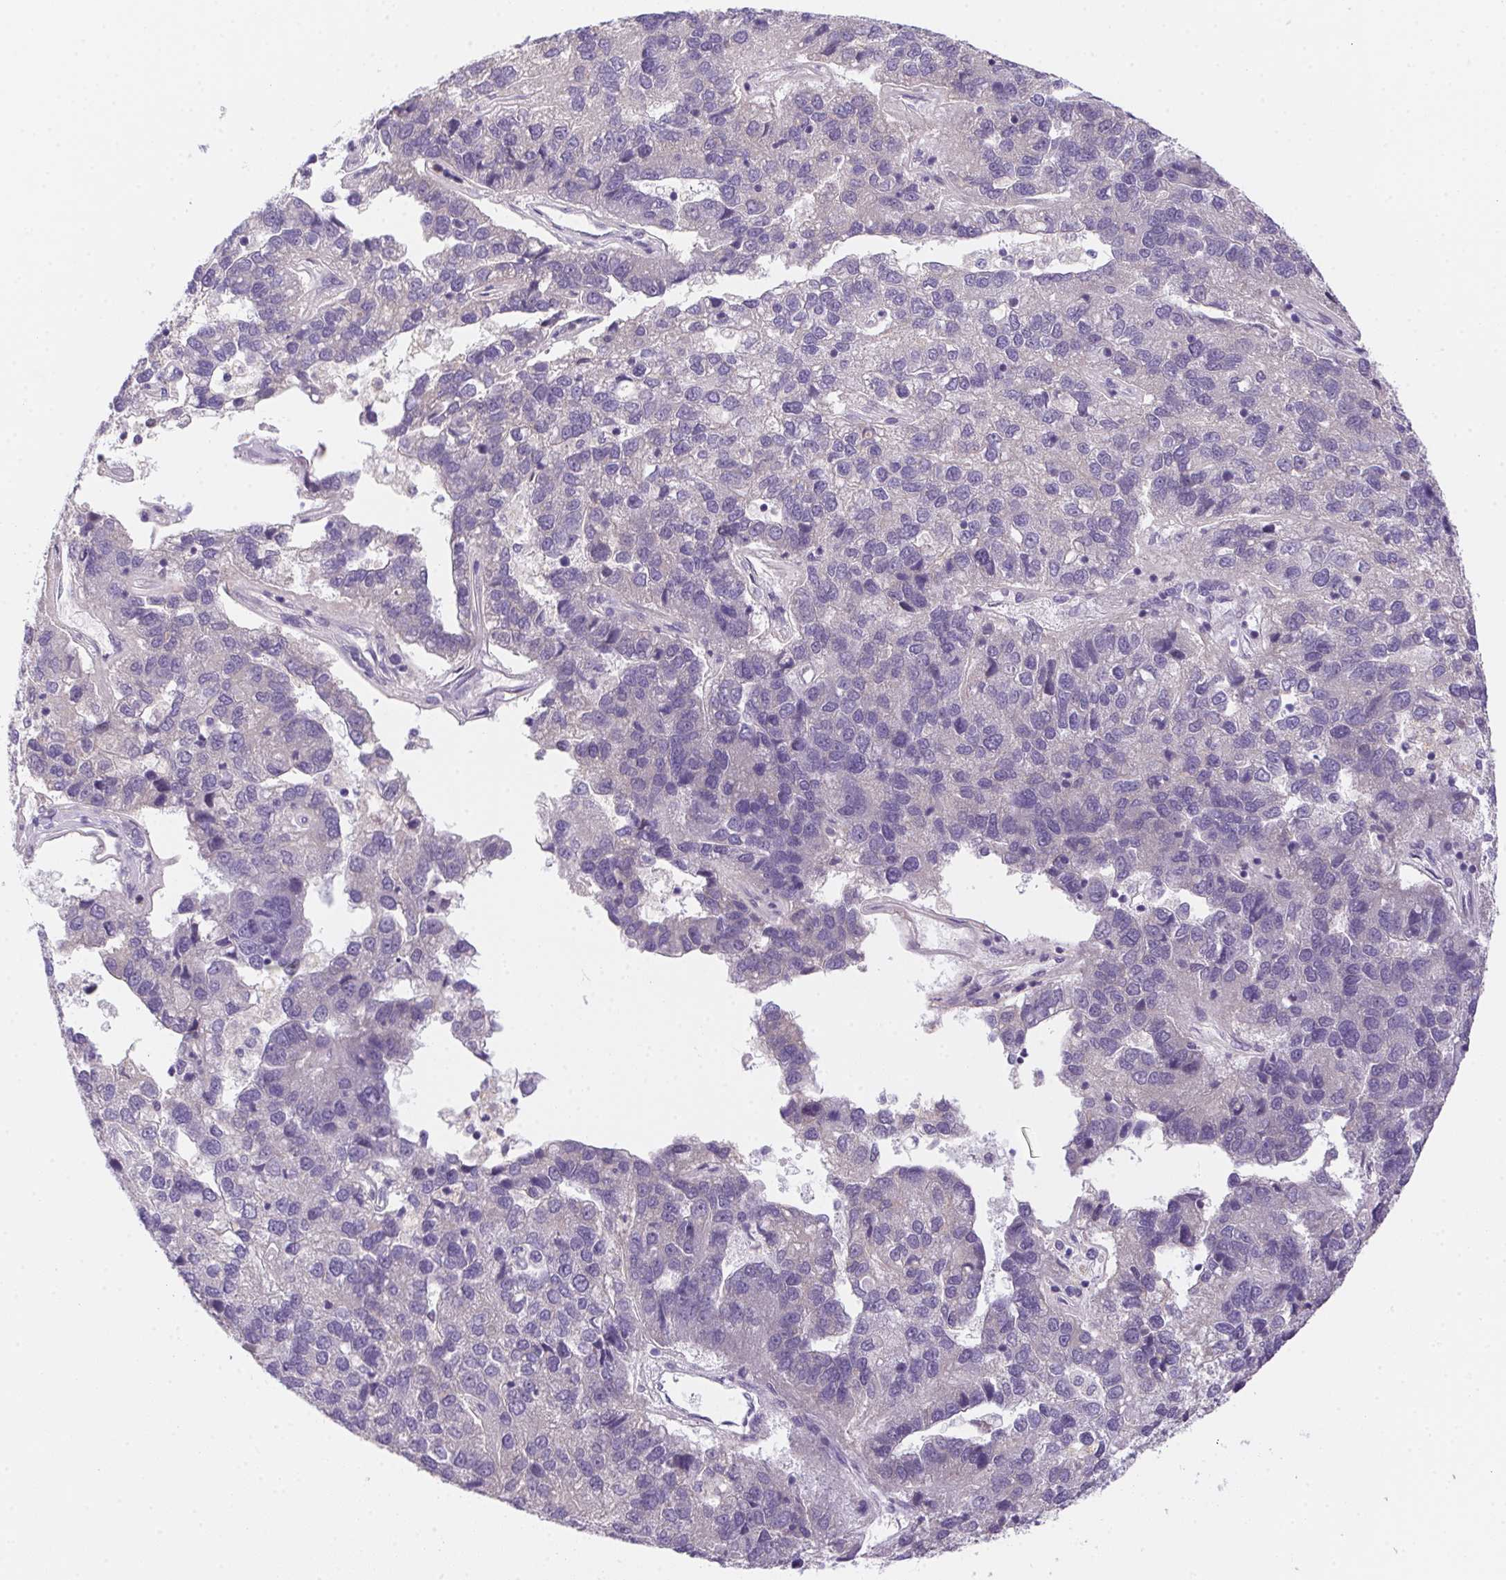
{"staining": {"intensity": "negative", "quantity": "none", "location": "none"}, "tissue": "pancreatic cancer", "cell_type": "Tumor cells", "image_type": "cancer", "snomed": [{"axis": "morphology", "description": "Adenocarcinoma, NOS"}, {"axis": "topography", "description": "Pancreas"}], "caption": "High magnification brightfield microscopy of pancreatic cancer (adenocarcinoma) stained with DAB (3,3'-diaminobenzidine) (brown) and counterstained with hematoxylin (blue): tumor cells show no significant staining.", "gene": "PRKAA1", "patient": {"sex": "female", "age": 61}}